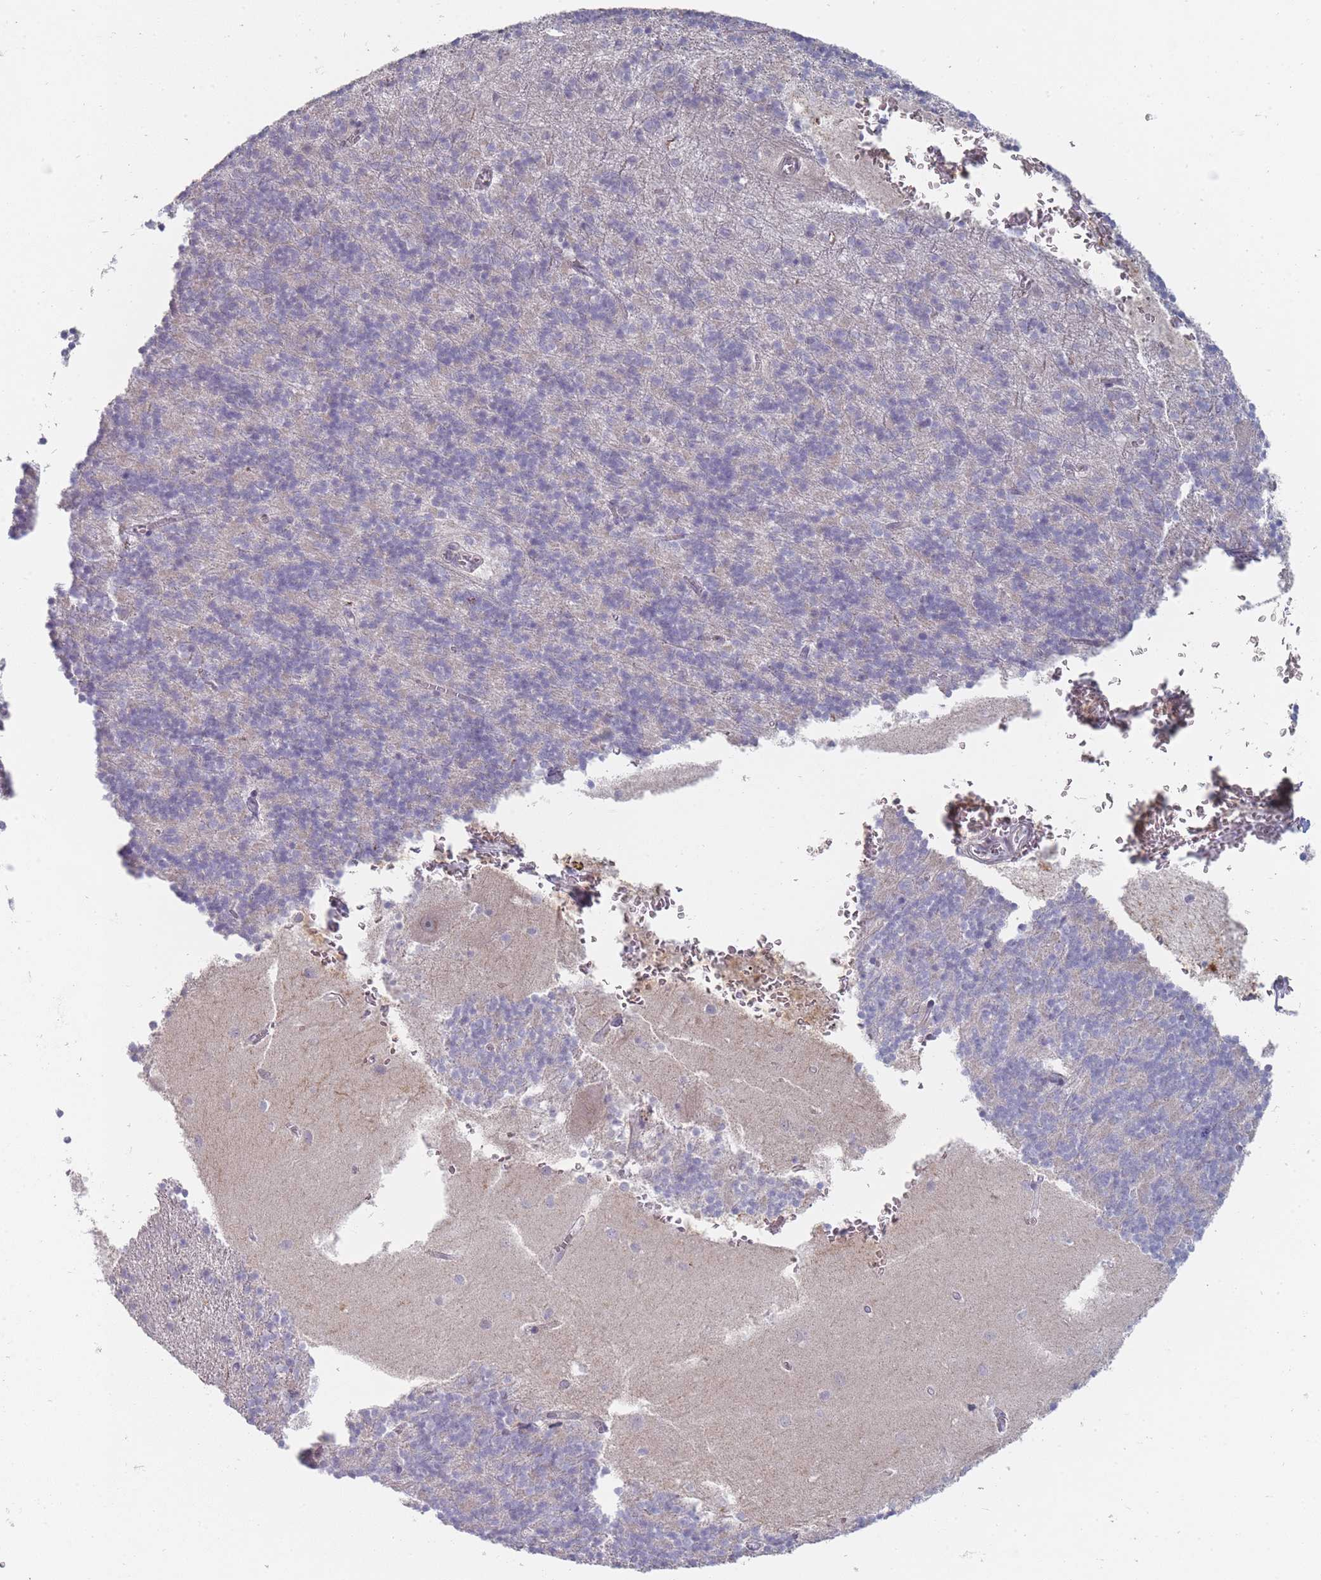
{"staining": {"intensity": "negative", "quantity": "none", "location": "none"}, "tissue": "cerebellum", "cell_type": "Cells in granular layer", "image_type": "normal", "snomed": [{"axis": "morphology", "description": "Normal tissue, NOS"}, {"axis": "topography", "description": "Cerebellum"}], "caption": "Photomicrograph shows no protein expression in cells in granular layer of benign cerebellum.", "gene": "PCDH12", "patient": {"sex": "male", "age": 54}}